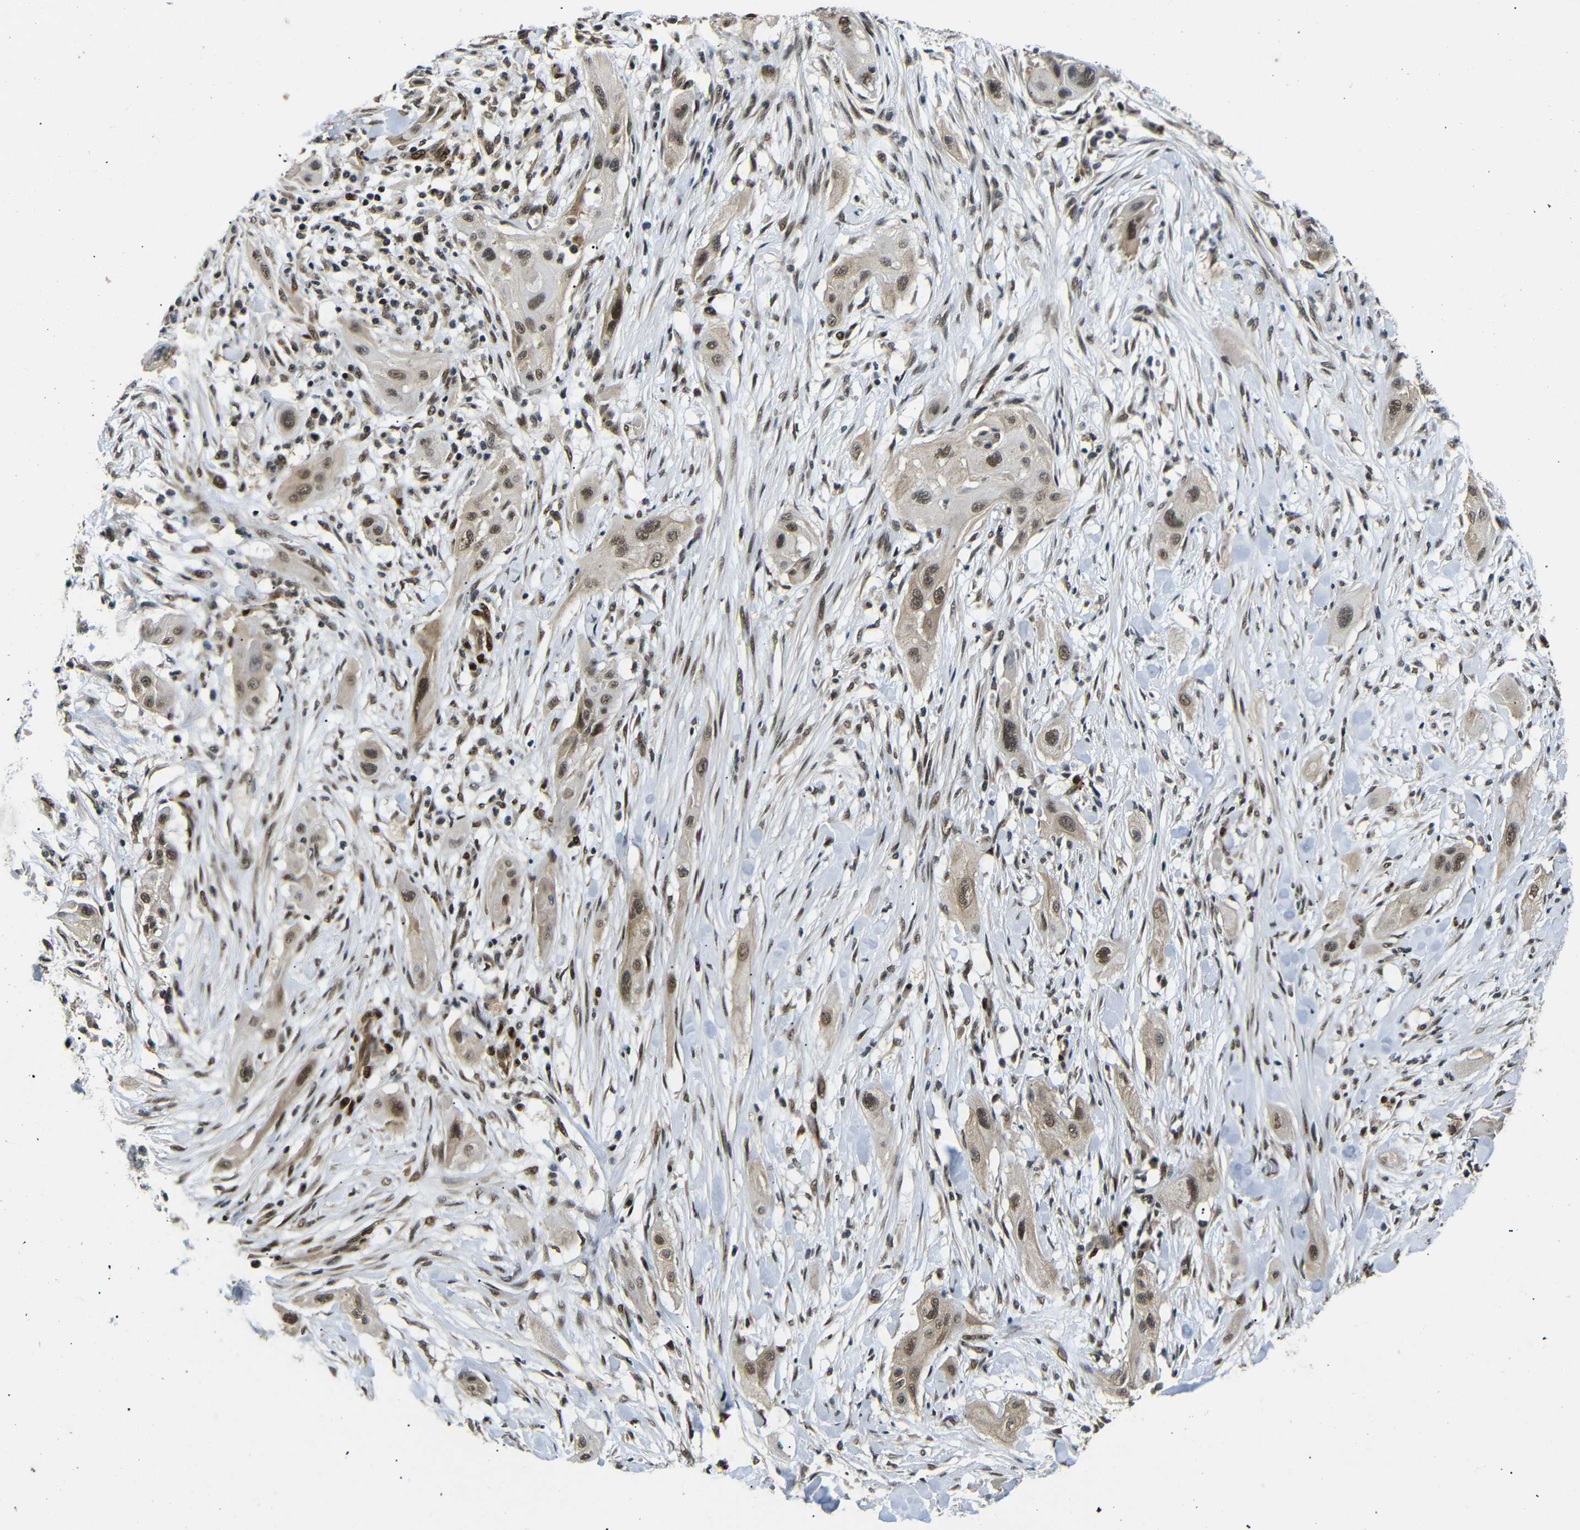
{"staining": {"intensity": "moderate", "quantity": ">75%", "location": "cytoplasmic/membranous,nuclear"}, "tissue": "lung cancer", "cell_type": "Tumor cells", "image_type": "cancer", "snomed": [{"axis": "morphology", "description": "Squamous cell carcinoma, NOS"}, {"axis": "topography", "description": "Lung"}], "caption": "Immunohistochemical staining of human lung cancer (squamous cell carcinoma) displays medium levels of moderate cytoplasmic/membranous and nuclear protein expression in approximately >75% of tumor cells.", "gene": "TBX2", "patient": {"sex": "female", "age": 47}}